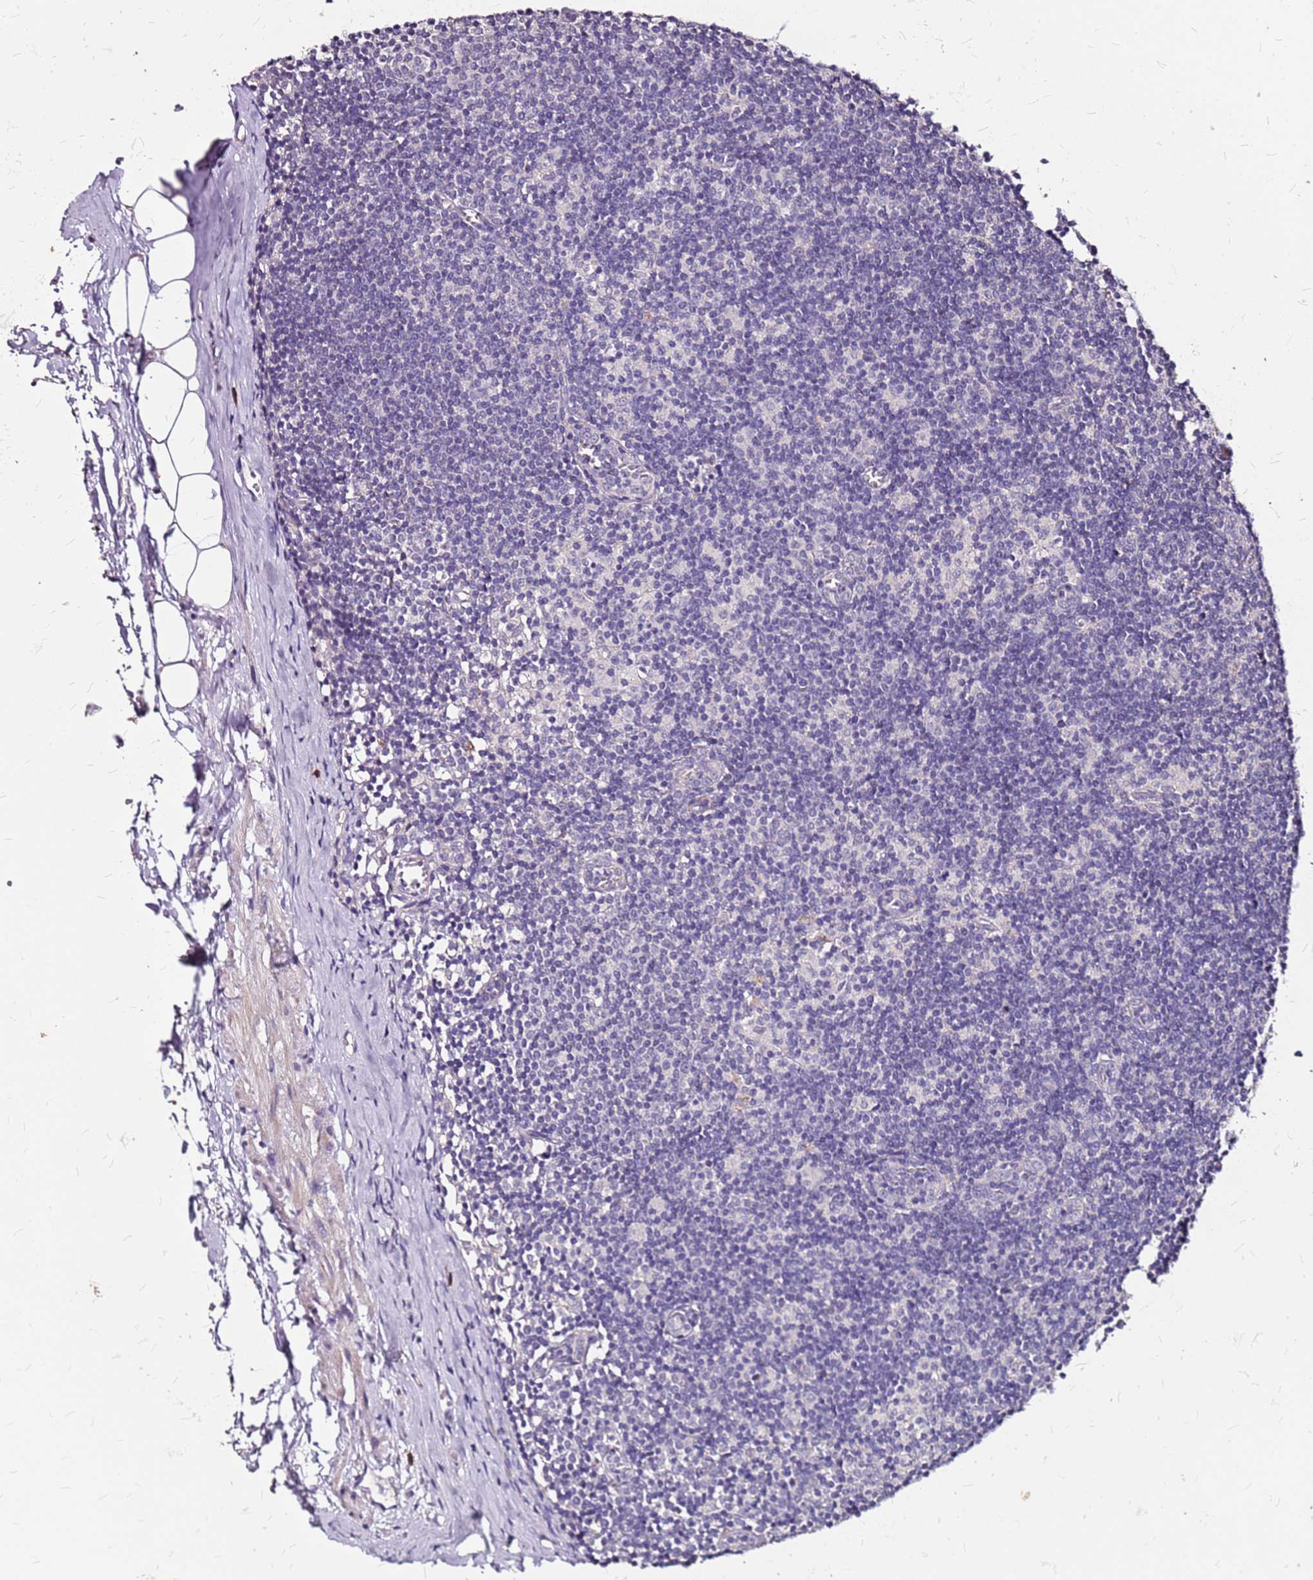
{"staining": {"intensity": "negative", "quantity": "none", "location": "none"}, "tissue": "lymph node", "cell_type": "Germinal center cells", "image_type": "normal", "snomed": [{"axis": "morphology", "description": "Normal tissue, NOS"}, {"axis": "topography", "description": "Lymph node"}], "caption": "Immunohistochemical staining of benign human lymph node shows no significant staining in germinal center cells.", "gene": "DCDC2C", "patient": {"sex": "female", "age": 42}}